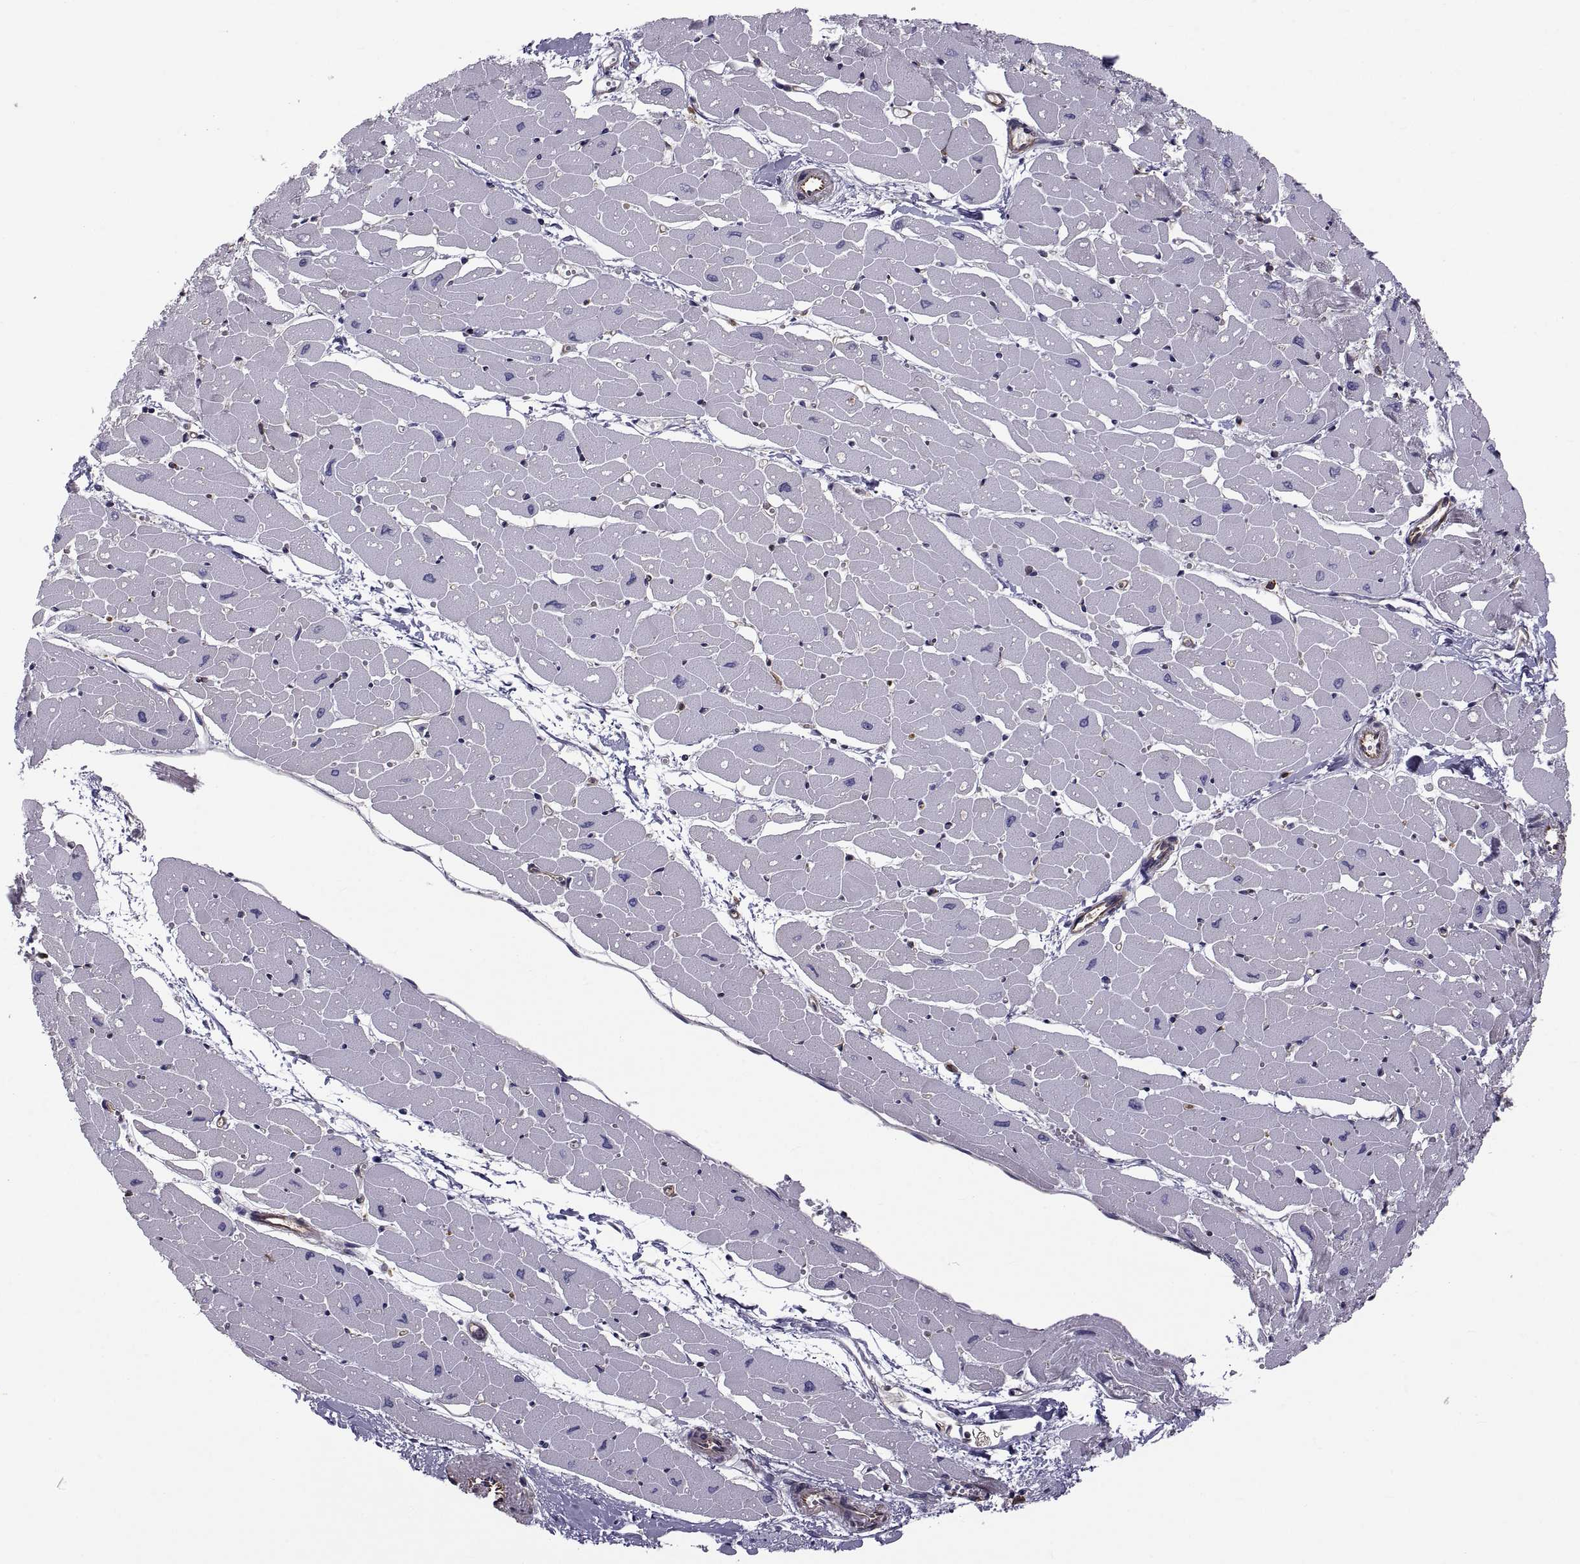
{"staining": {"intensity": "negative", "quantity": "none", "location": "none"}, "tissue": "heart muscle", "cell_type": "Cardiomyocytes", "image_type": "normal", "snomed": [{"axis": "morphology", "description": "Normal tissue, NOS"}, {"axis": "topography", "description": "Heart"}], "caption": "This is an IHC micrograph of benign human heart muscle. There is no positivity in cardiomyocytes.", "gene": "MYH9", "patient": {"sex": "male", "age": 57}}